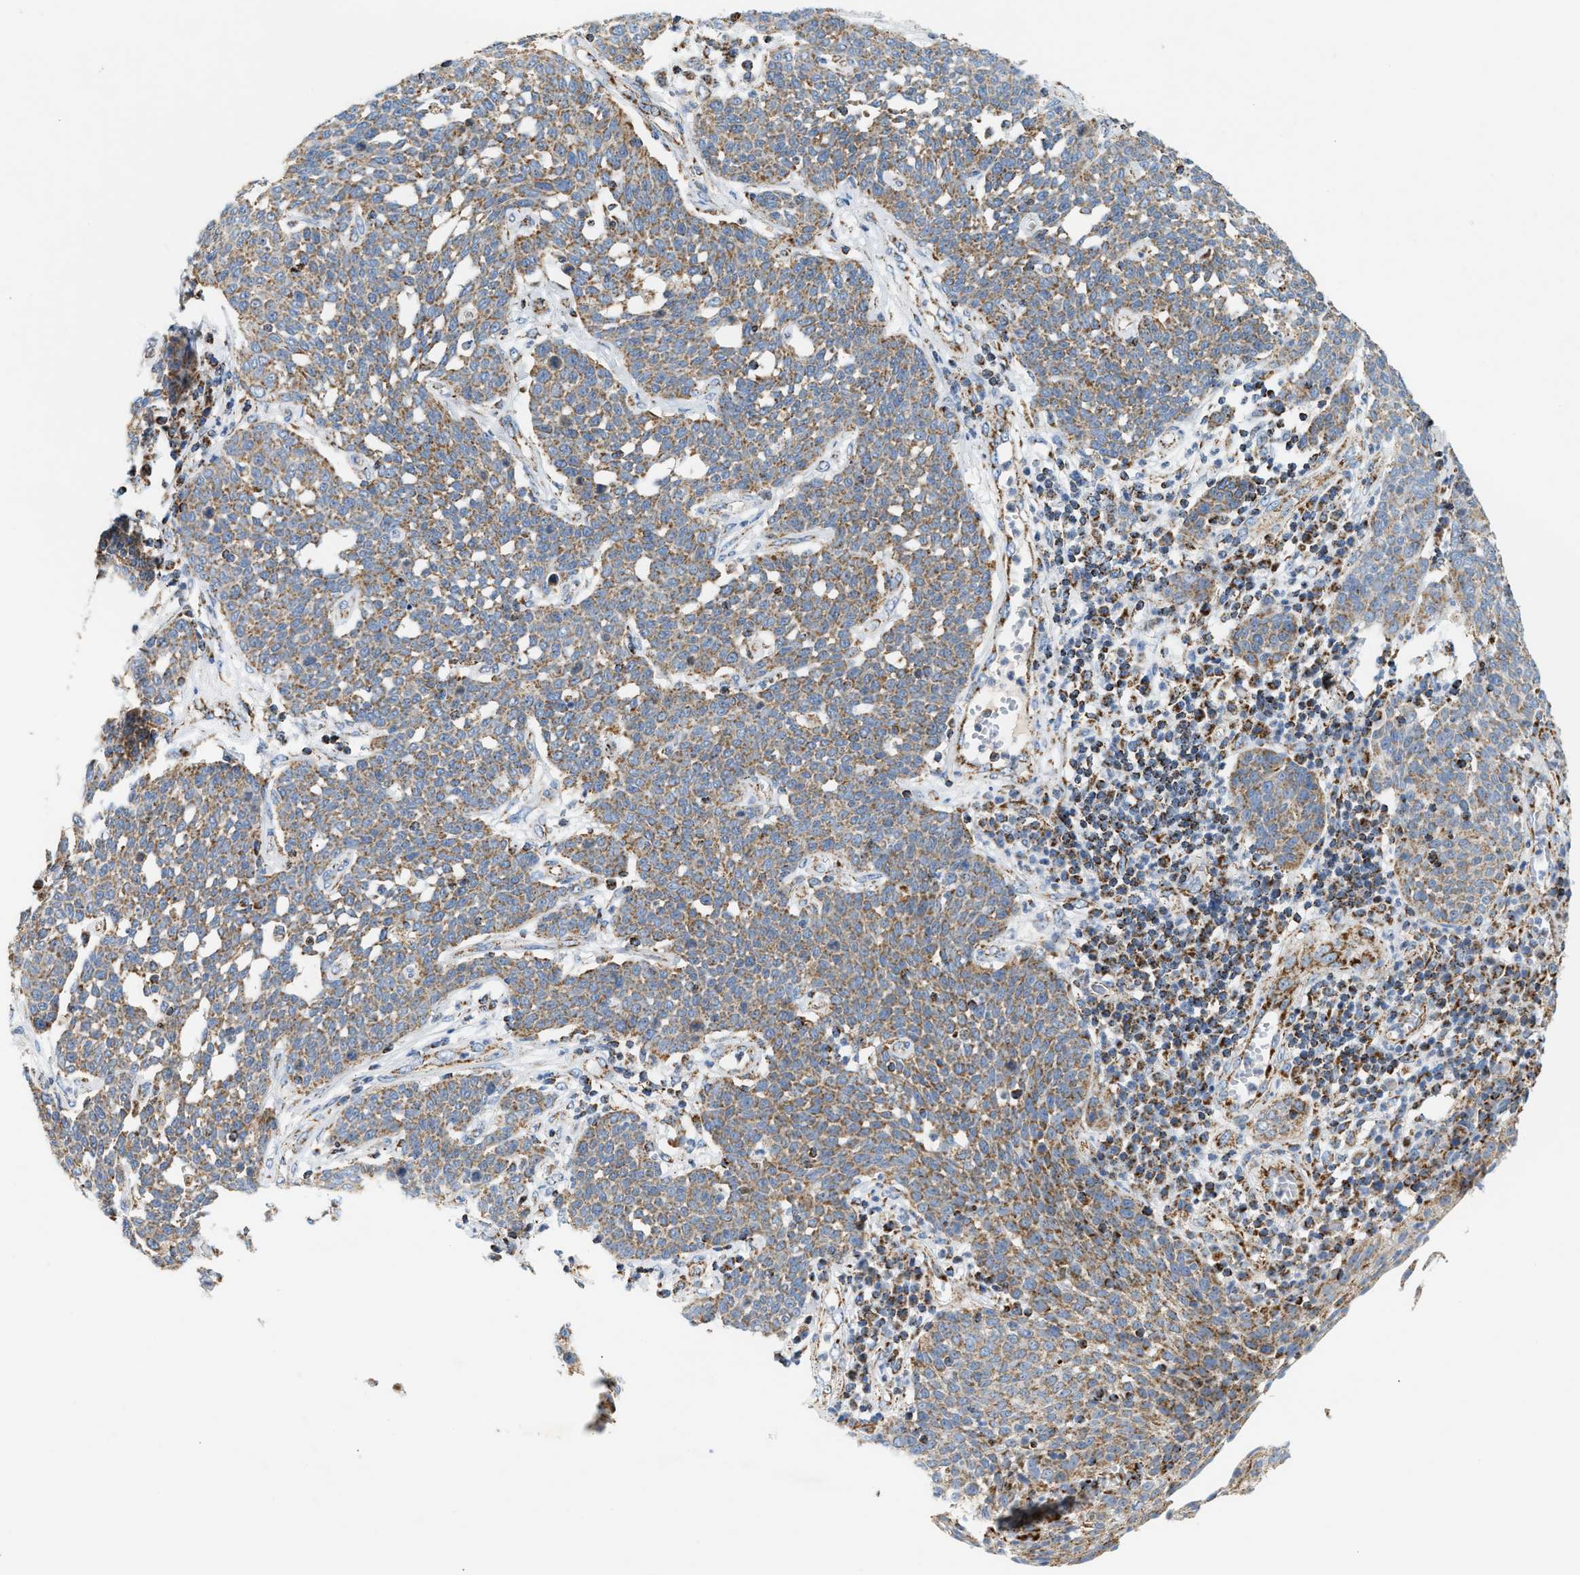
{"staining": {"intensity": "moderate", "quantity": ">75%", "location": "cytoplasmic/membranous"}, "tissue": "cervical cancer", "cell_type": "Tumor cells", "image_type": "cancer", "snomed": [{"axis": "morphology", "description": "Squamous cell carcinoma, NOS"}, {"axis": "topography", "description": "Cervix"}], "caption": "A histopathology image showing moderate cytoplasmic/membranous expression in about >75% of tumor cells in squamous cell carcinoma (cervical), as visualized by brown immunohistochemical staining.", "gene": "OGDH", "patient": {"sex": "female", "age": 34}}